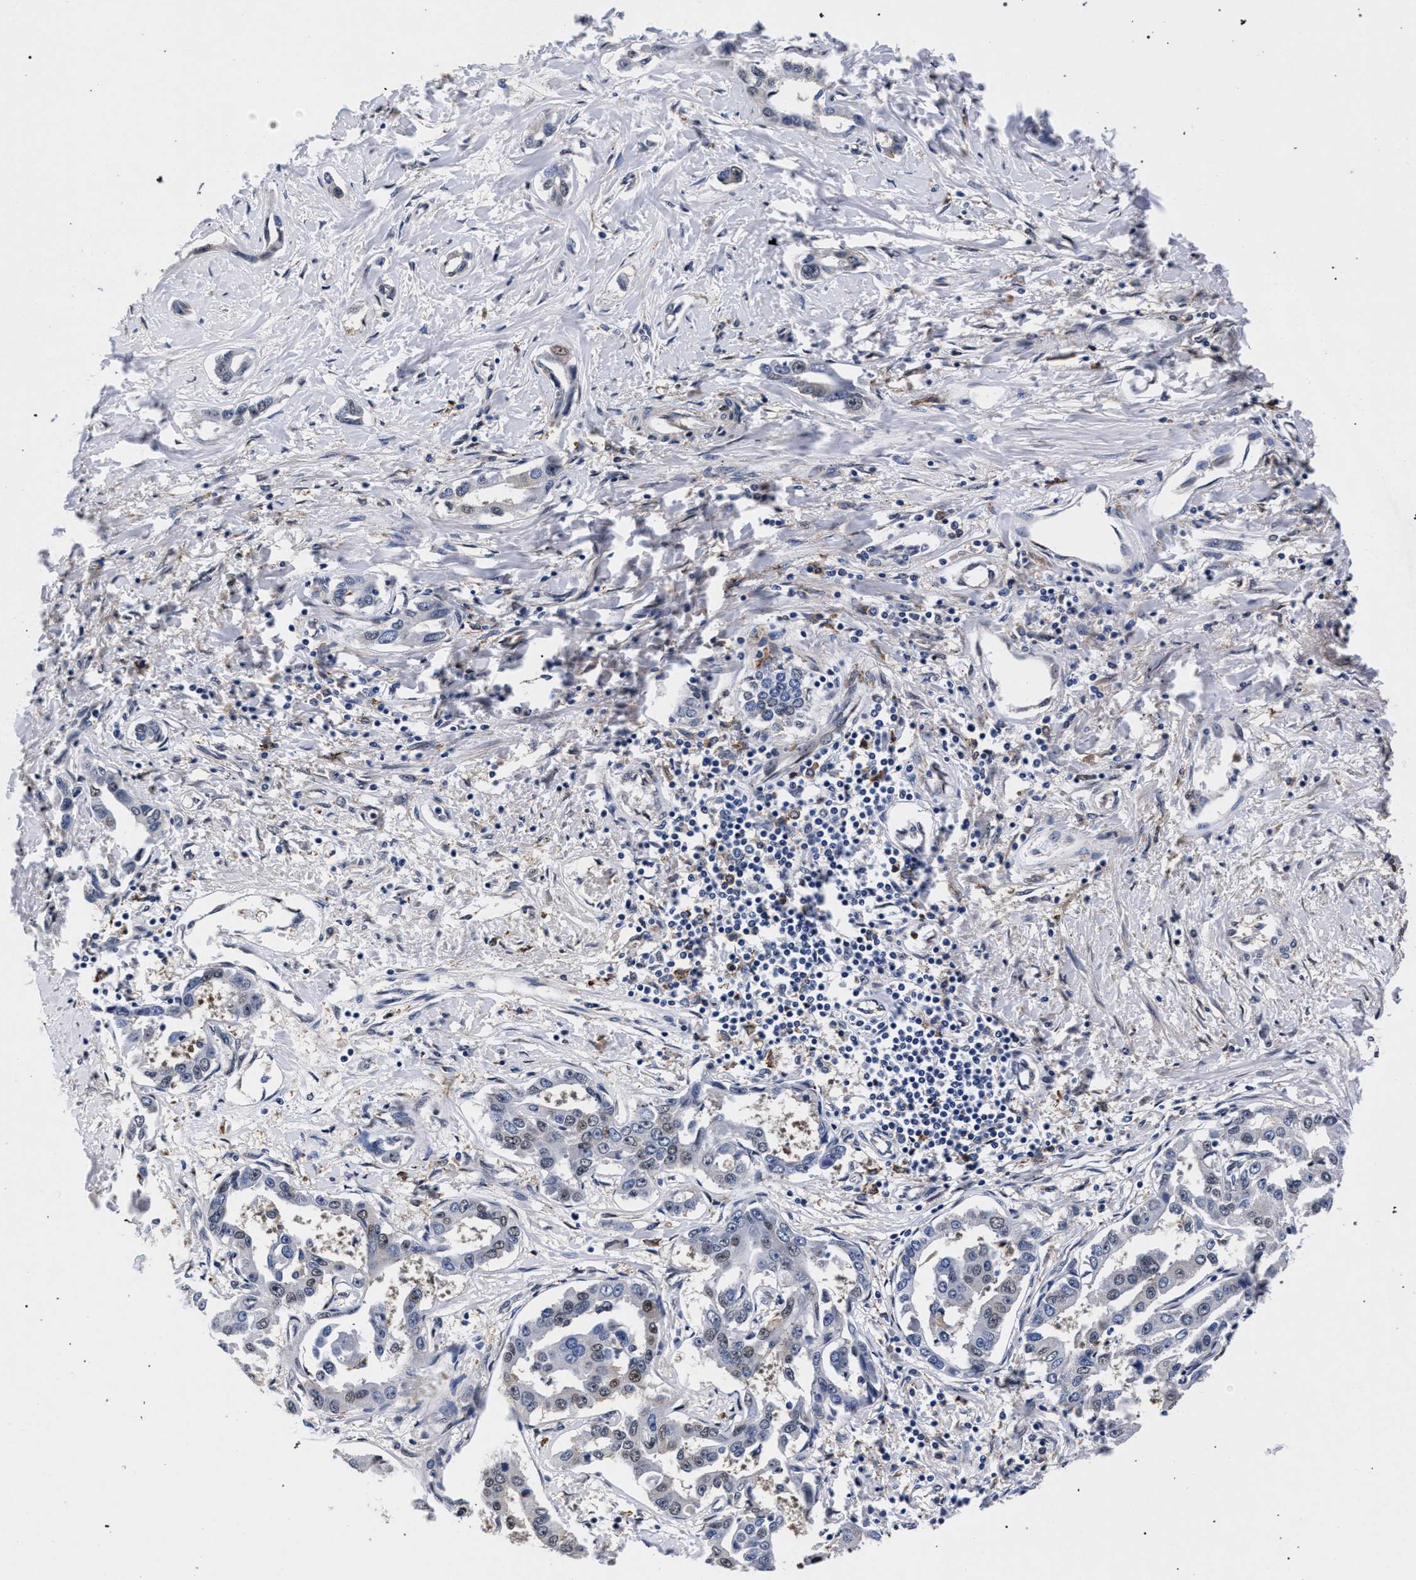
{"staining": {"intensity": "weak", "quantity": "<25%", "location": "nuclear"}, "tissue": "liver cancer", "cell_type": "Tumor cells", "image_type": "cancer", "snomed": [{"axis": "morphology", "description": "Cholangiocarcinoma"}, {"axis": "topography", "description": "Liver"}], "caption": "DAB (3,3'-diaminobenzidine) immunohistochemical staining of liver cancer (cholangiocarcinoma) displays no significant staining in tumor cells.", "gene": "ZNF462", "patient": {"sex": "male", "age": 59}}